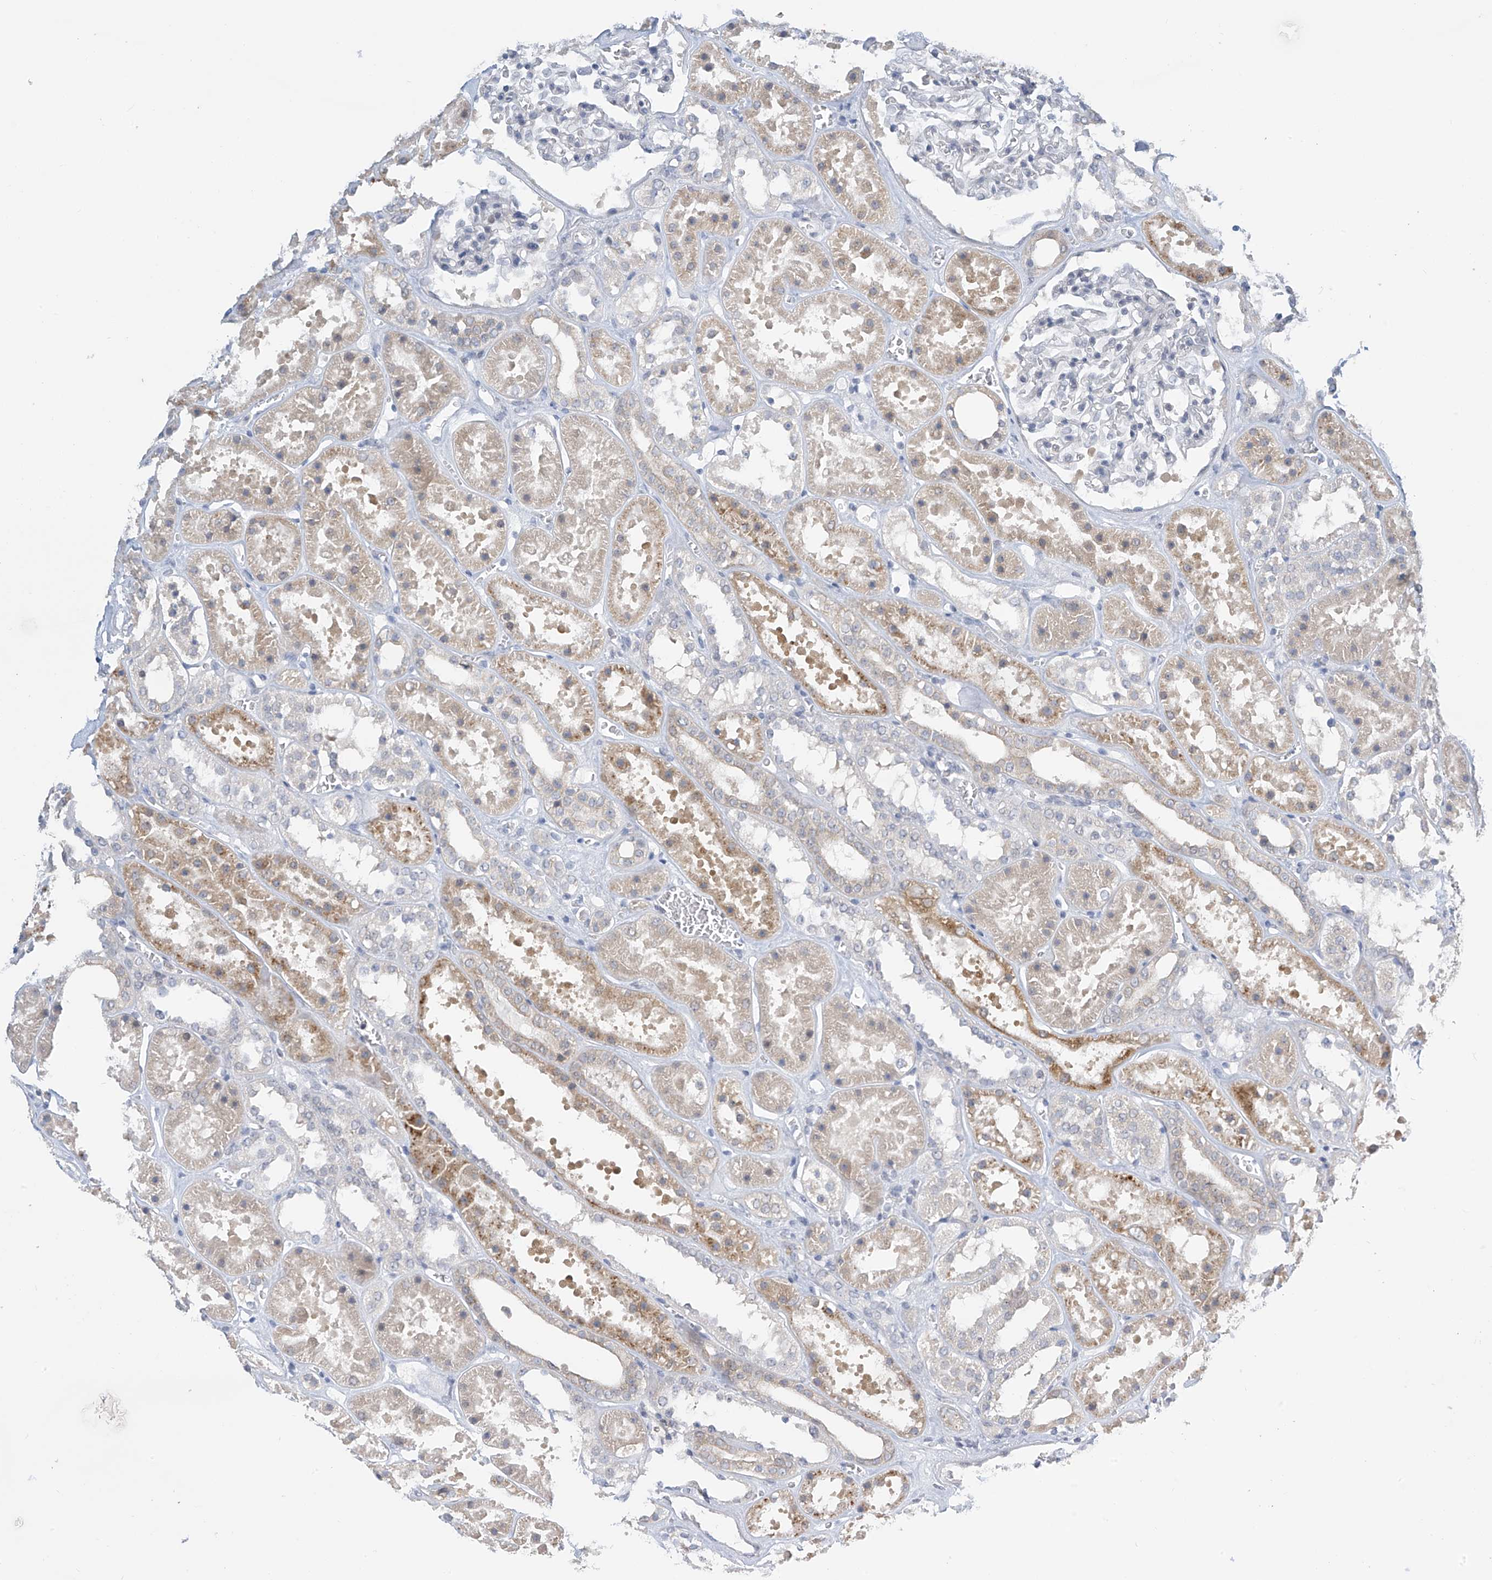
{"staining": {"intensity": "negative", "quantity": "none", "location": "none"}, "tissue": "kidney", "cell_type": "Cells in glomeruli", "image_type": "normal", "snomed": [{"axis": "morphology", "description": "Normal tissue, NOS"}, {"axis": "topography", "description": "Kidney"}], "caption": "This is an immunohistochemistry histopathology image of unremarkable human kidney. There is no positivity in cells in glomeruli.", "gene": "APLF", "patient": {"sex": "female", "age": 41}}